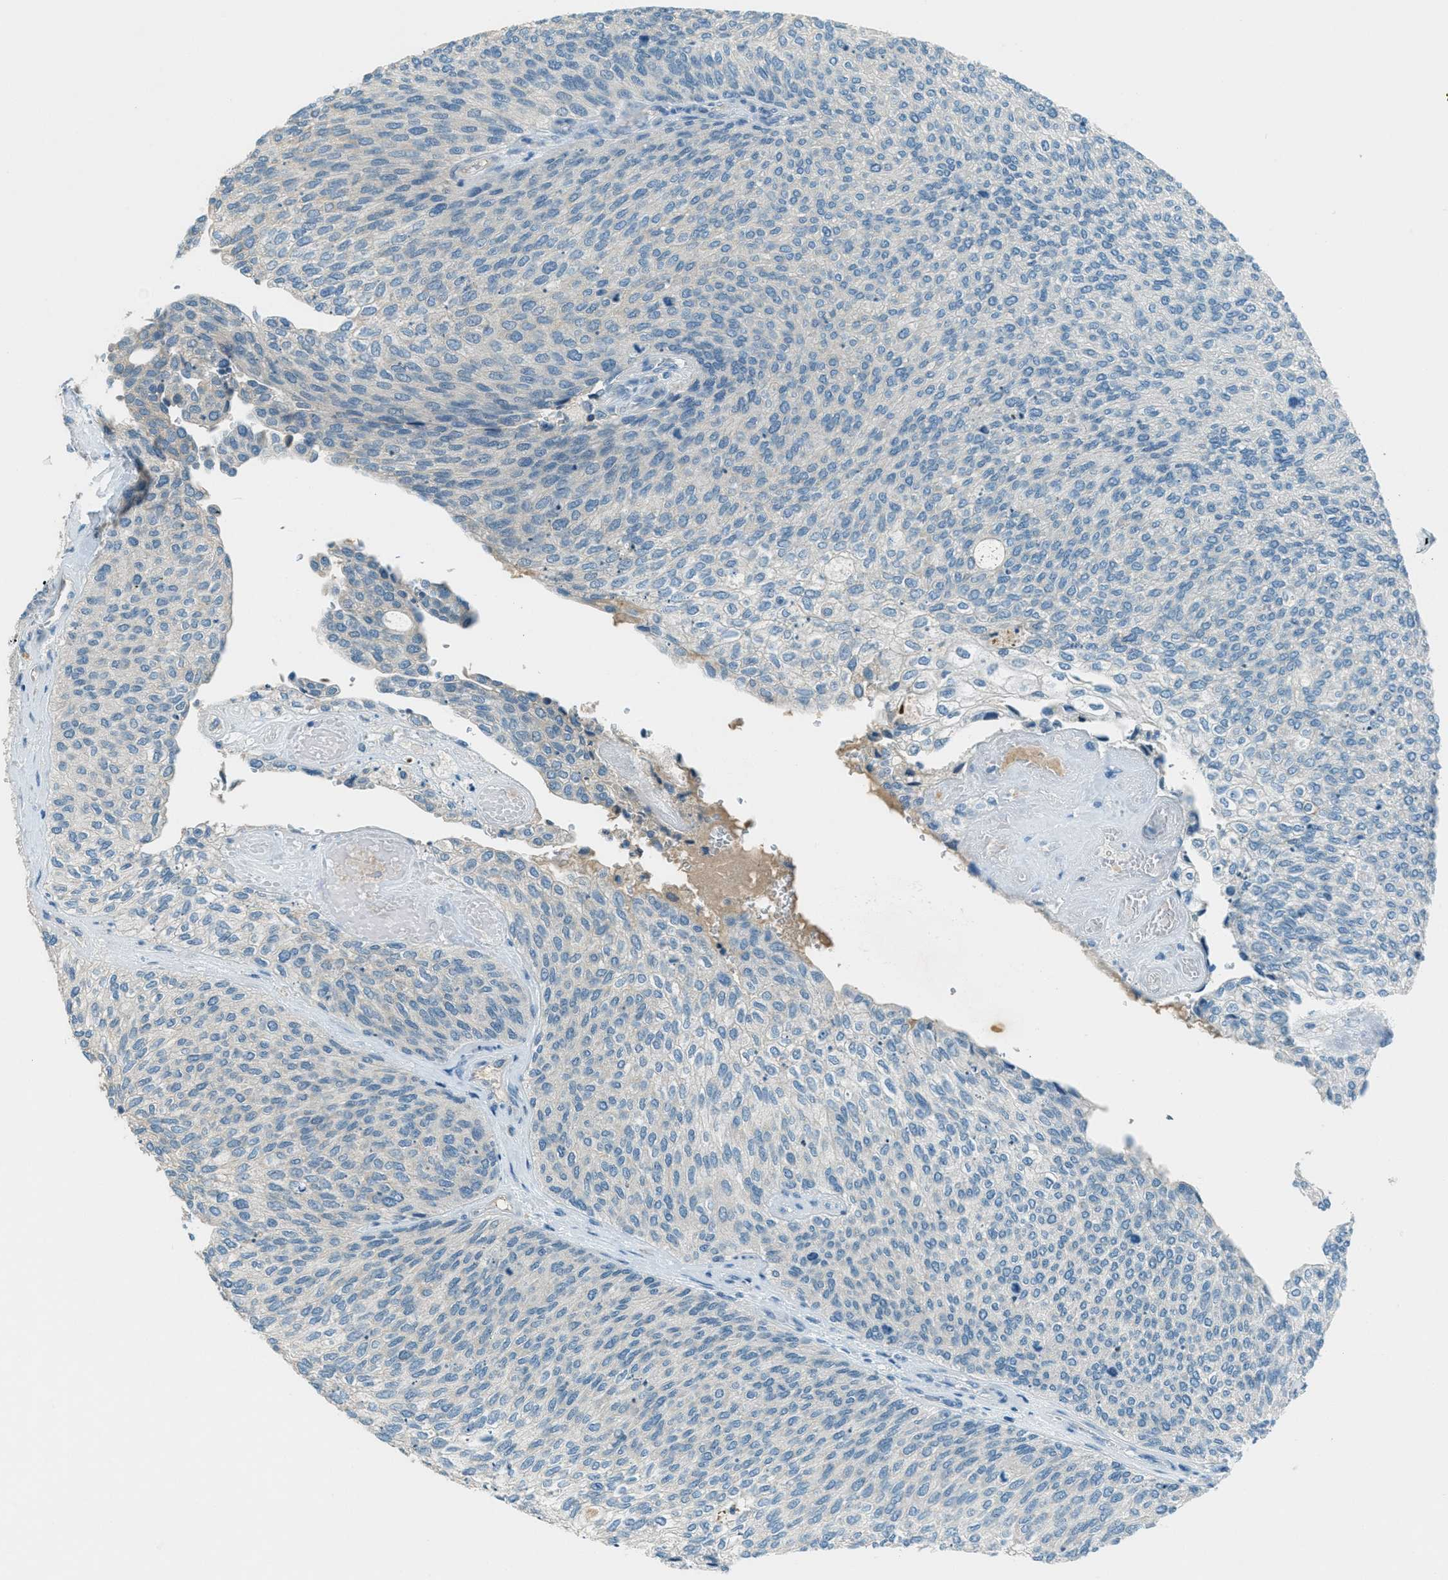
{"staining": {"intensity": "negative", "quantity": "none", "location": "none"}, "tissue": "urothelial cancer", "cell_type": "Tumor cells", "image_type": "cancer", "snomed": [{"axis": "morphology", "description": "Urothelial carcinoma, Low grade"}, {"axis": "topography", "description": "Urinary bladder"}], "caption": "Immunohistochemistry (IHC) photomicrograph of neoplastic tissue: low-grade urothelial carcinoma stained with DAB (3,3'-diaminobenzidine) reveals no significant protein staining in tumor cells.", "gene": "MSLN", "patient": {"sex": "female", "age": 79}}